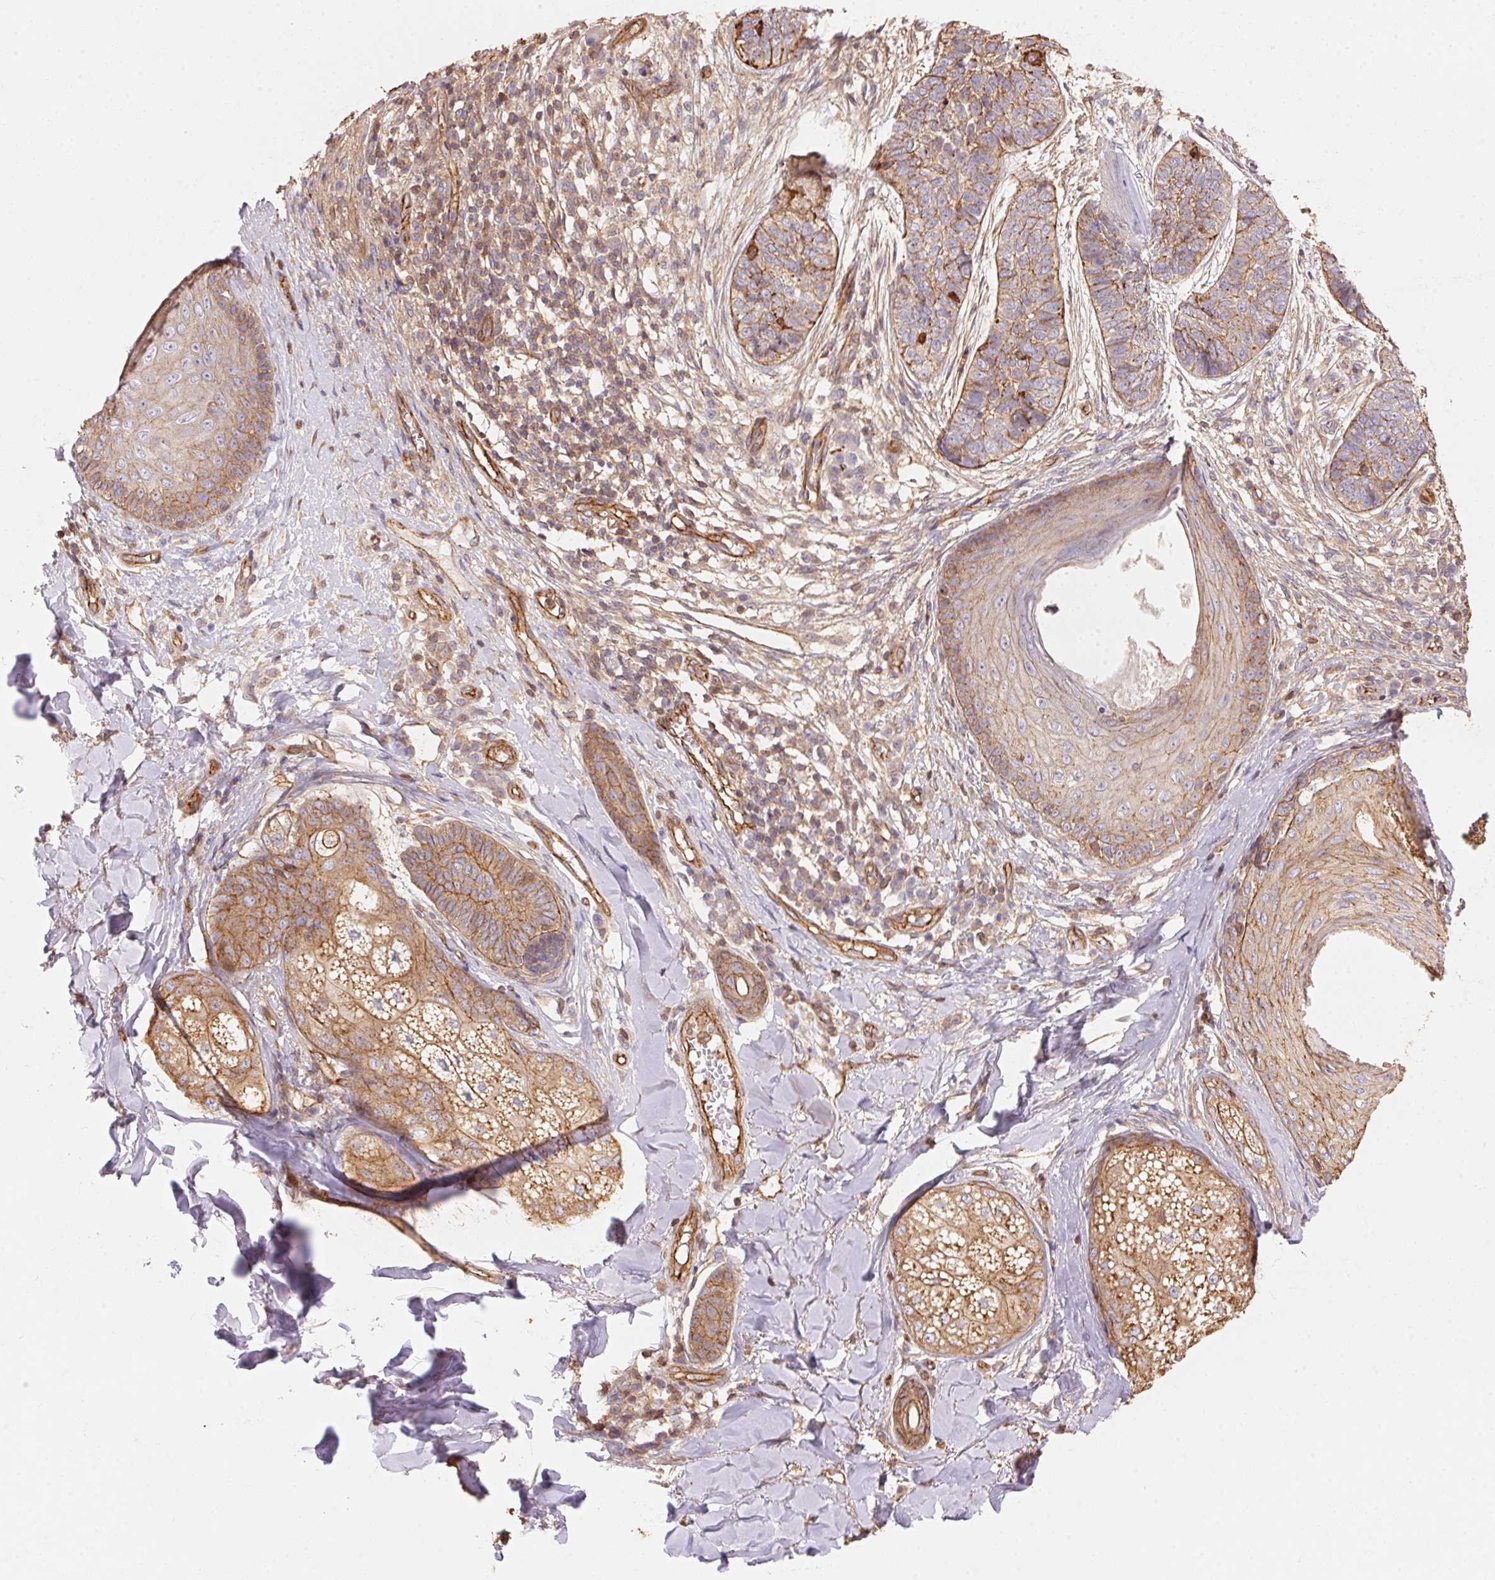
{"staining": {"intensity": "moderate", "quantity": ">75%", "location": "cytoplasmic/membranous"}, "tissue": "skin cancer", "cell_type": "Tumor cells", "image_type": "cancer", "snomed": [{"axis": "morphology", "description": "Basal cell carcinoma"}, {"axis": "topography", "description": "Skin"}], "caption": "The histopathology image reveals staining of skin basal cell carcinoma, revealing moderate cytoplasmic/membranous protein expression (brown color) within tumor cells.", "gene": "FRAS1", "patient": {"sex": "female", "age": 69}}